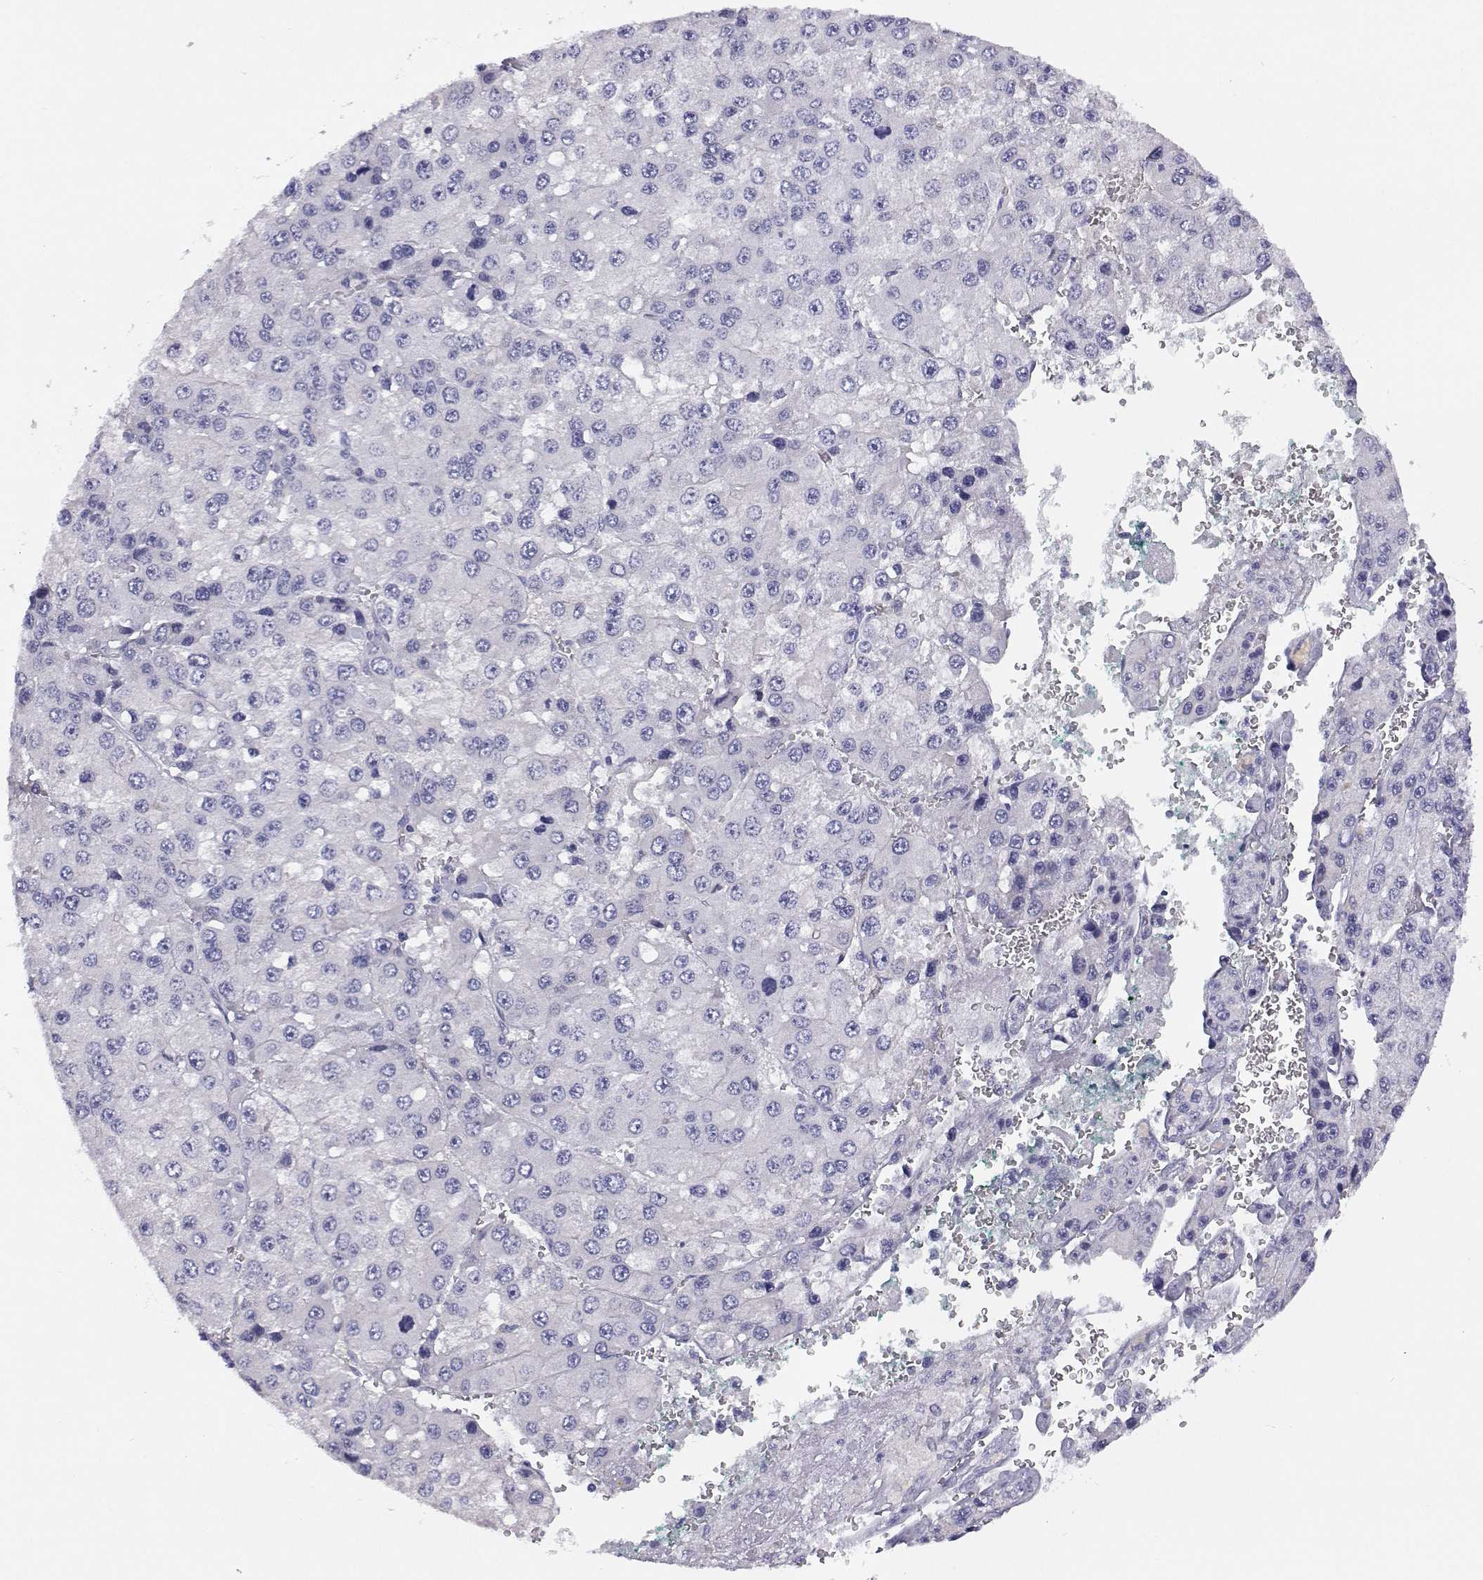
{"staining": {"intensity": "negative", "quantity": "none", "location": "none"}, "tissue": "liver cancer", "cell_type": "Tumor cells", "image_type": "cancer", "snomed": [{"axis": "morphology", "description": "Carcinoma, Hepatocellular, NOS"}, {"axis": "topography", "description": "Liver"}], "caption": "A micrograph of liver cancer (hepatocellular carcinoma) stained for a protein exhibits no brown staining in tumor cells. (Stains: DAB (3,3'-diaminobenzidine) IHC with hematoxylin counter stain, Microscopy: brightfield microscopy at high magnification).", "gene": "ANKRD65", "patient": {"sex": "female", "age": 73}}